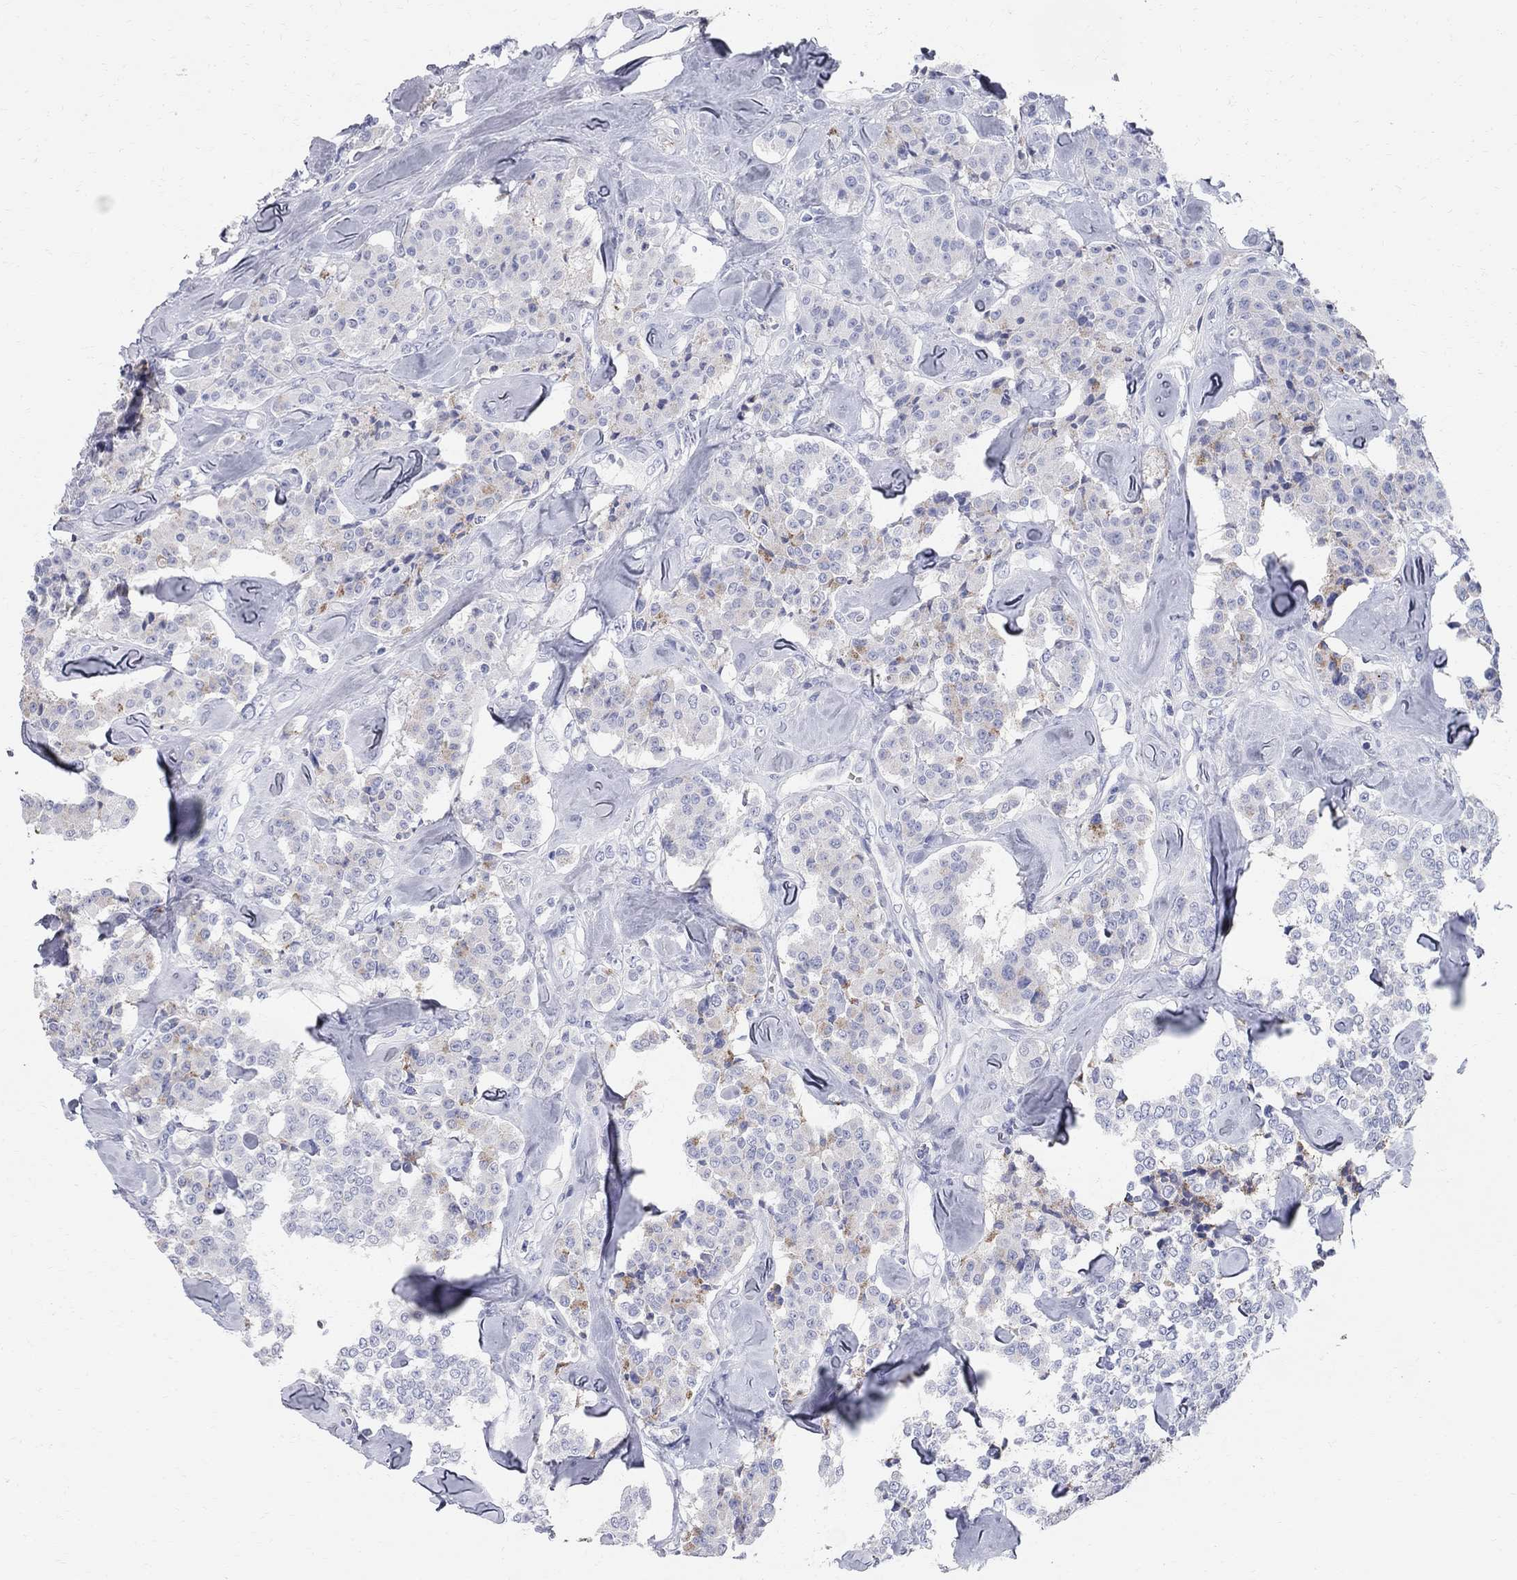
{"staining": {"intensity": "moderate", "quantity": "<25%", "location": "cytoplasmic/membranous"}, "tissue": "carcinoid", "cell_type": "Tumor cells", "image_type": "cancer", "snomed": [{"axis": "morphology", "description": "Carcinoid, malignant, NOS"}, {"axis": "topography", "description": "Pancreas"}], "caption": "An image showing moderate cytoplasmic/membranous staining in approximately <25% of tumor cells in malignant carcinoid, as visualized by brown immunohistochemical staining.", "gene": "AOX1", "patient": {"sex": "male", "age": 41}}